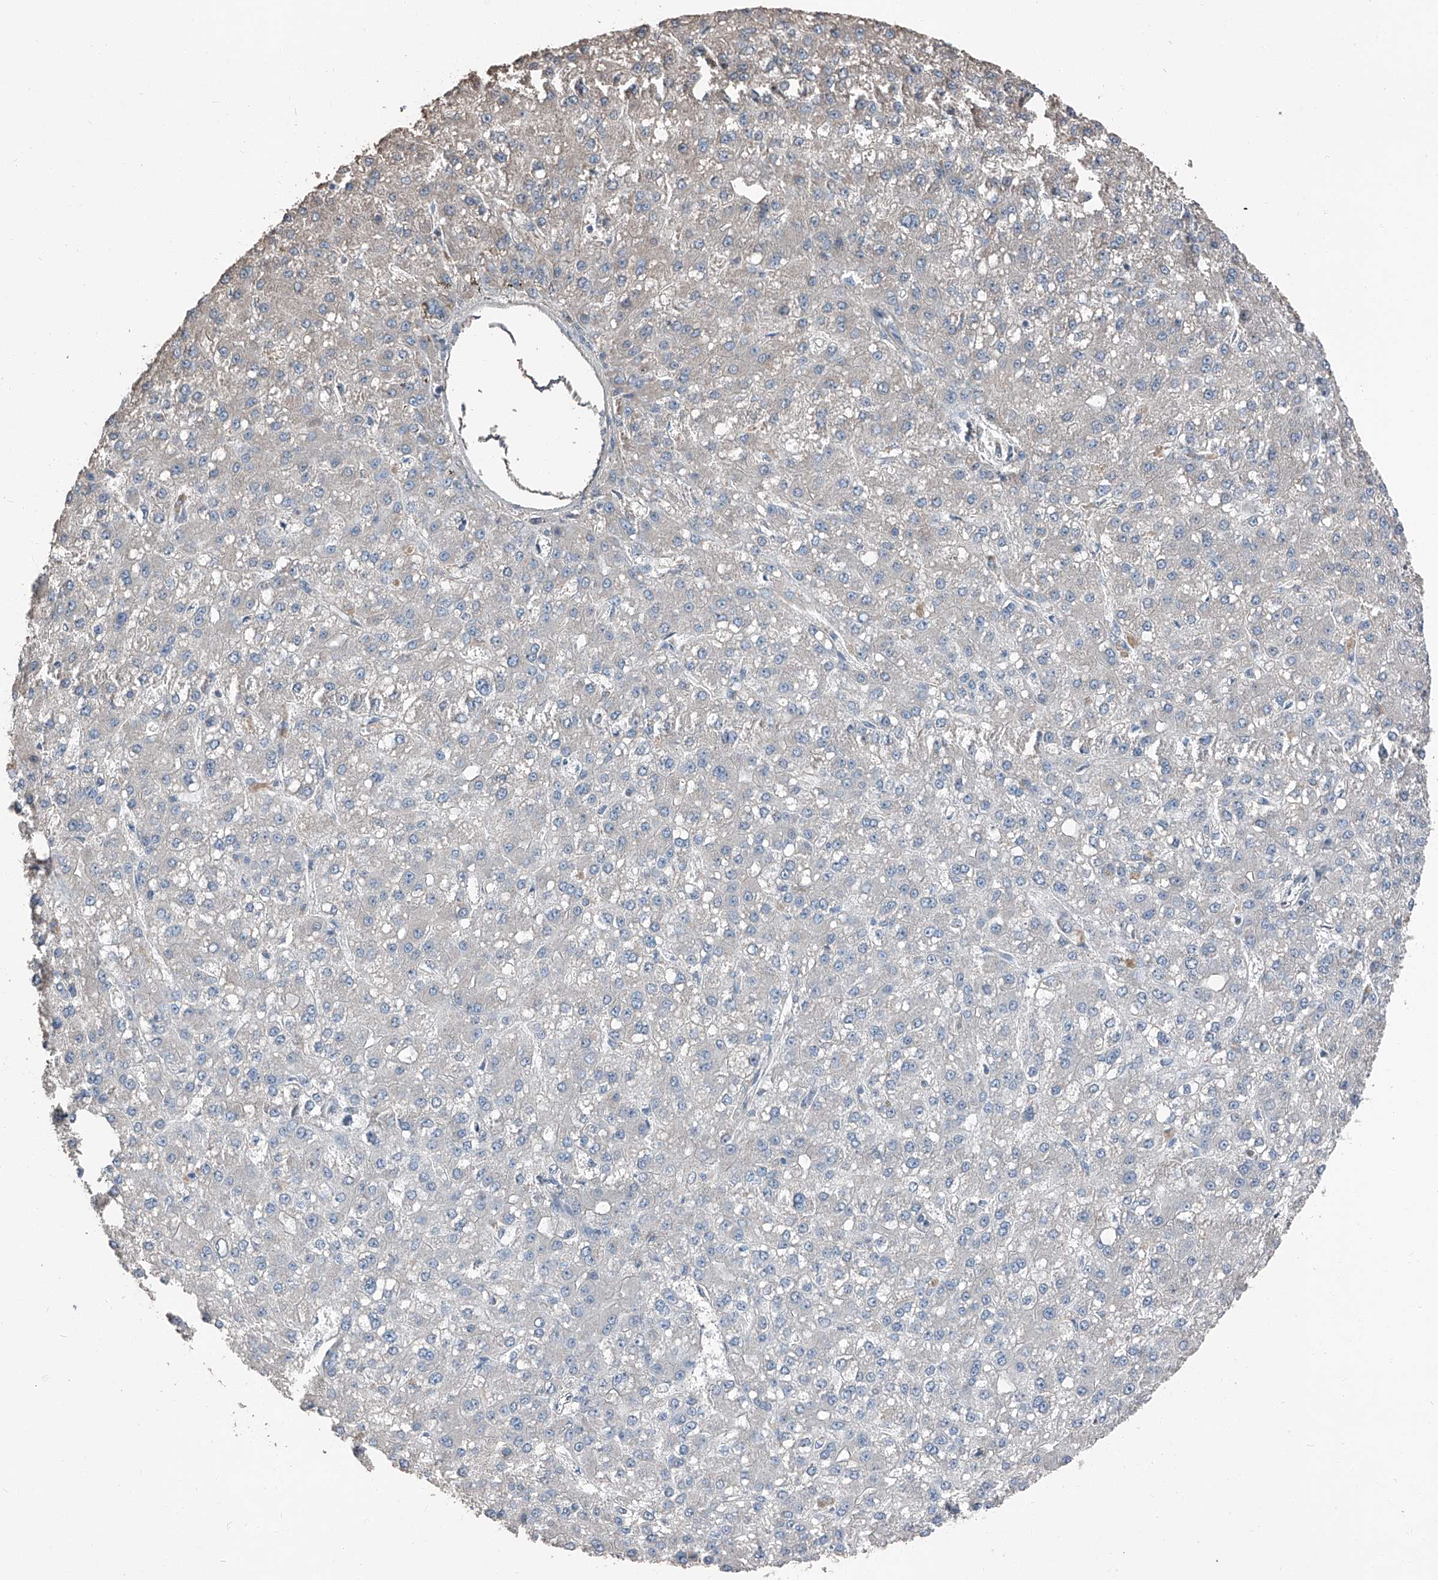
{"staining": {"intensity": "negative", "quantity": "none", "location": "none"}, "tissue": "liver cancer", "cell_type": "Tumor cells", "image_type": "cancer", "snomed": [{"axis": "morphology", "description": "Carcinoma, Hepatocellular, NOS"}, {"axis": "topography", "description": "Liver"}], "caption": "The histopathology image exhibits no staining of tumor cells in hepatocellular carcinoma (liver). The staining is performed using DAB brown chromogen with nuclei counter-stained in using hematoxylin.", "gene": "MAMLD1", "patient": {"sex": "male", "age": 67}}